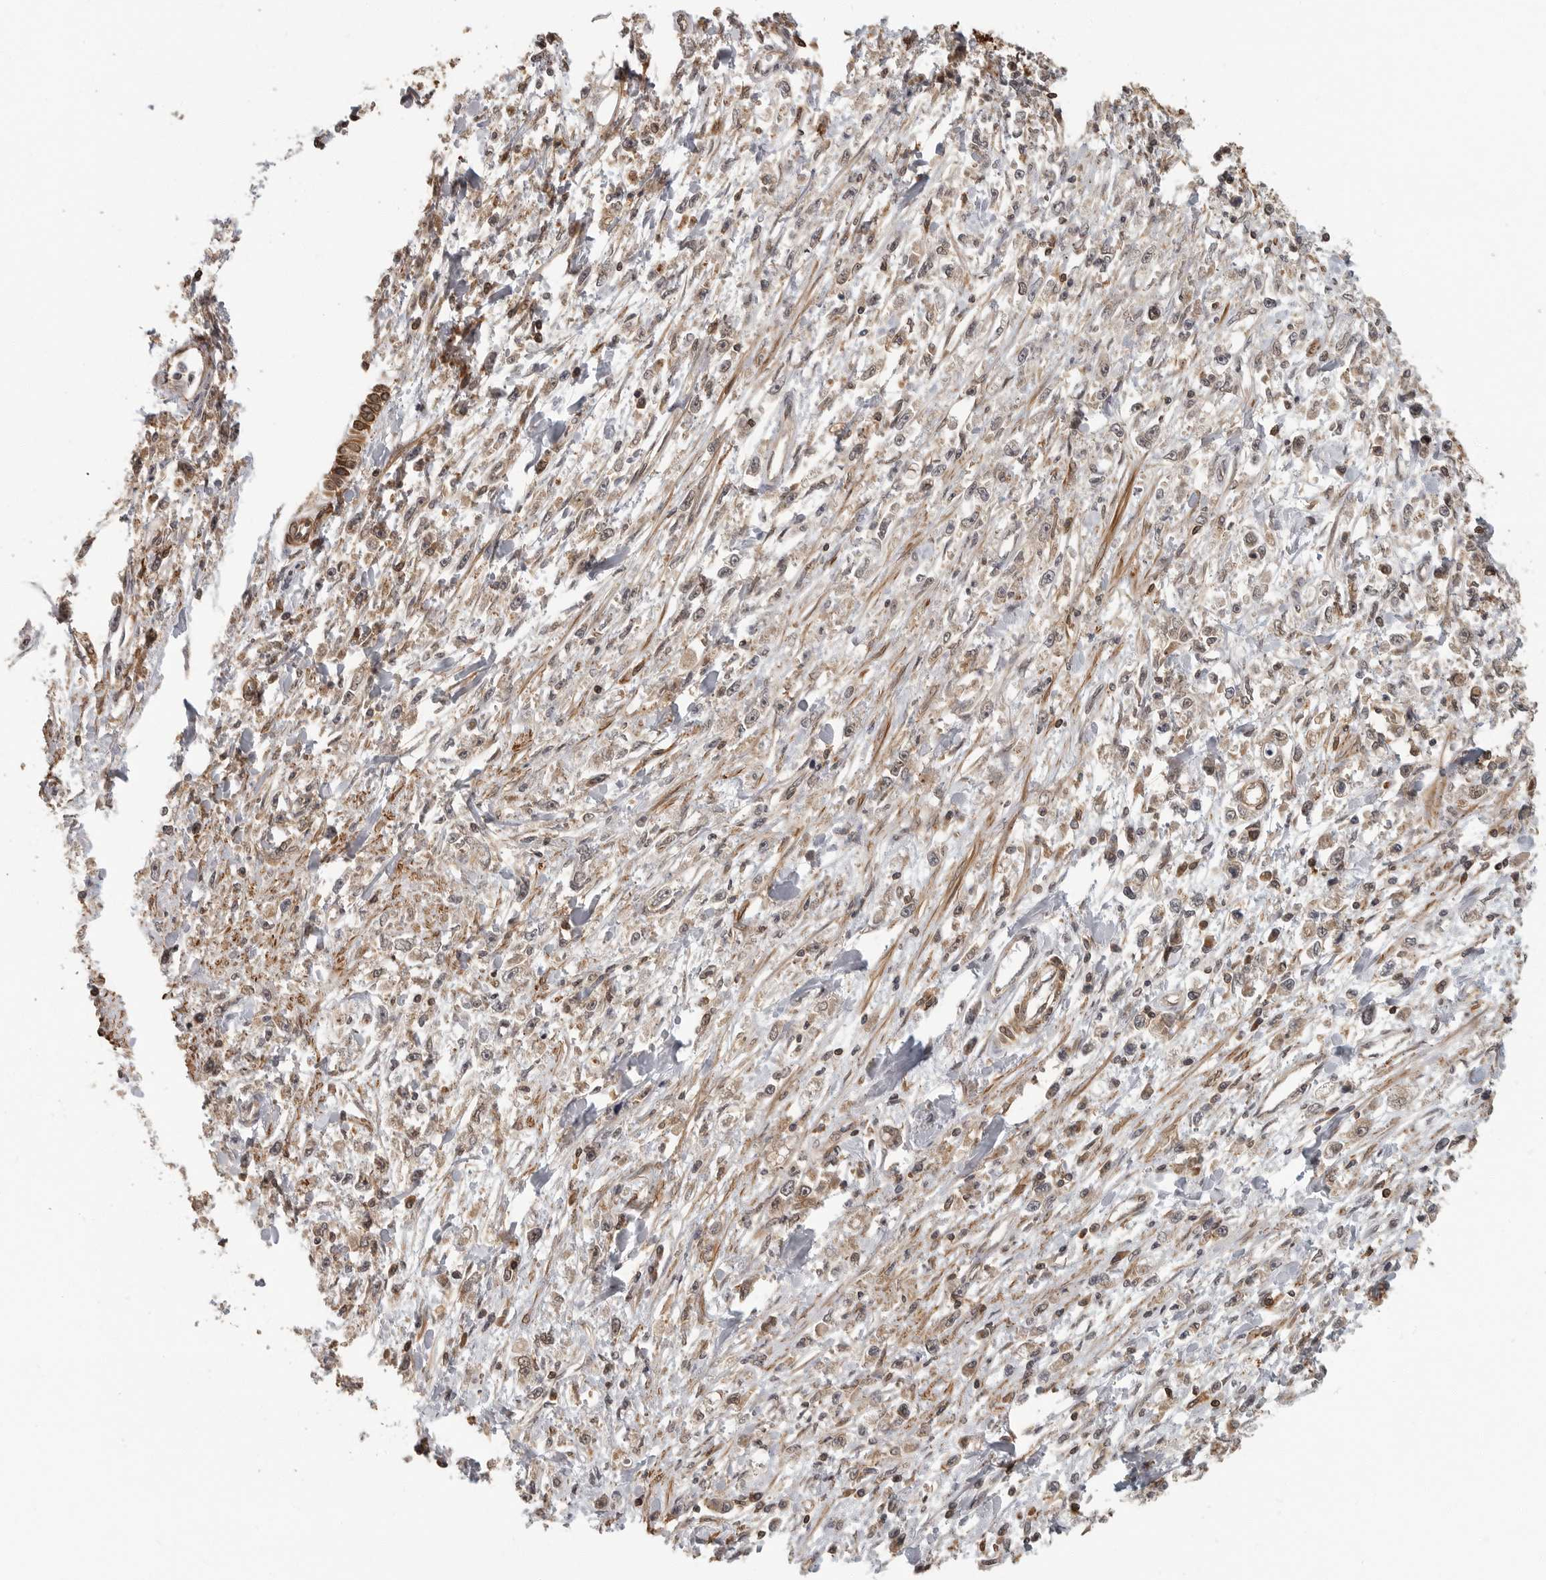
{"staining": {"intensity": "moderate", "quantity": "<25%", "location": "nuclear"}, "tissue": "stomach cancer", "cell_type": "Tumor cells", "image_type": "cancer", "snomed": [{"axis": "morphology", "description": "Adenocarcinoma, NOS"}, {"axis": "topography", "description": "Stomach"}], "caption": "The histopathology image shows staining of stomach cancer, revealing moderate nuclear protein staining (brown color) within tumor cells. The staining was performed using DAB to visualize the protein expression in brown, while the nuclei were stained in blue with hematoxylin (Magnification: 20x).", "gene": "ERN1", "patient": {"sex": "female", "age": 59}}